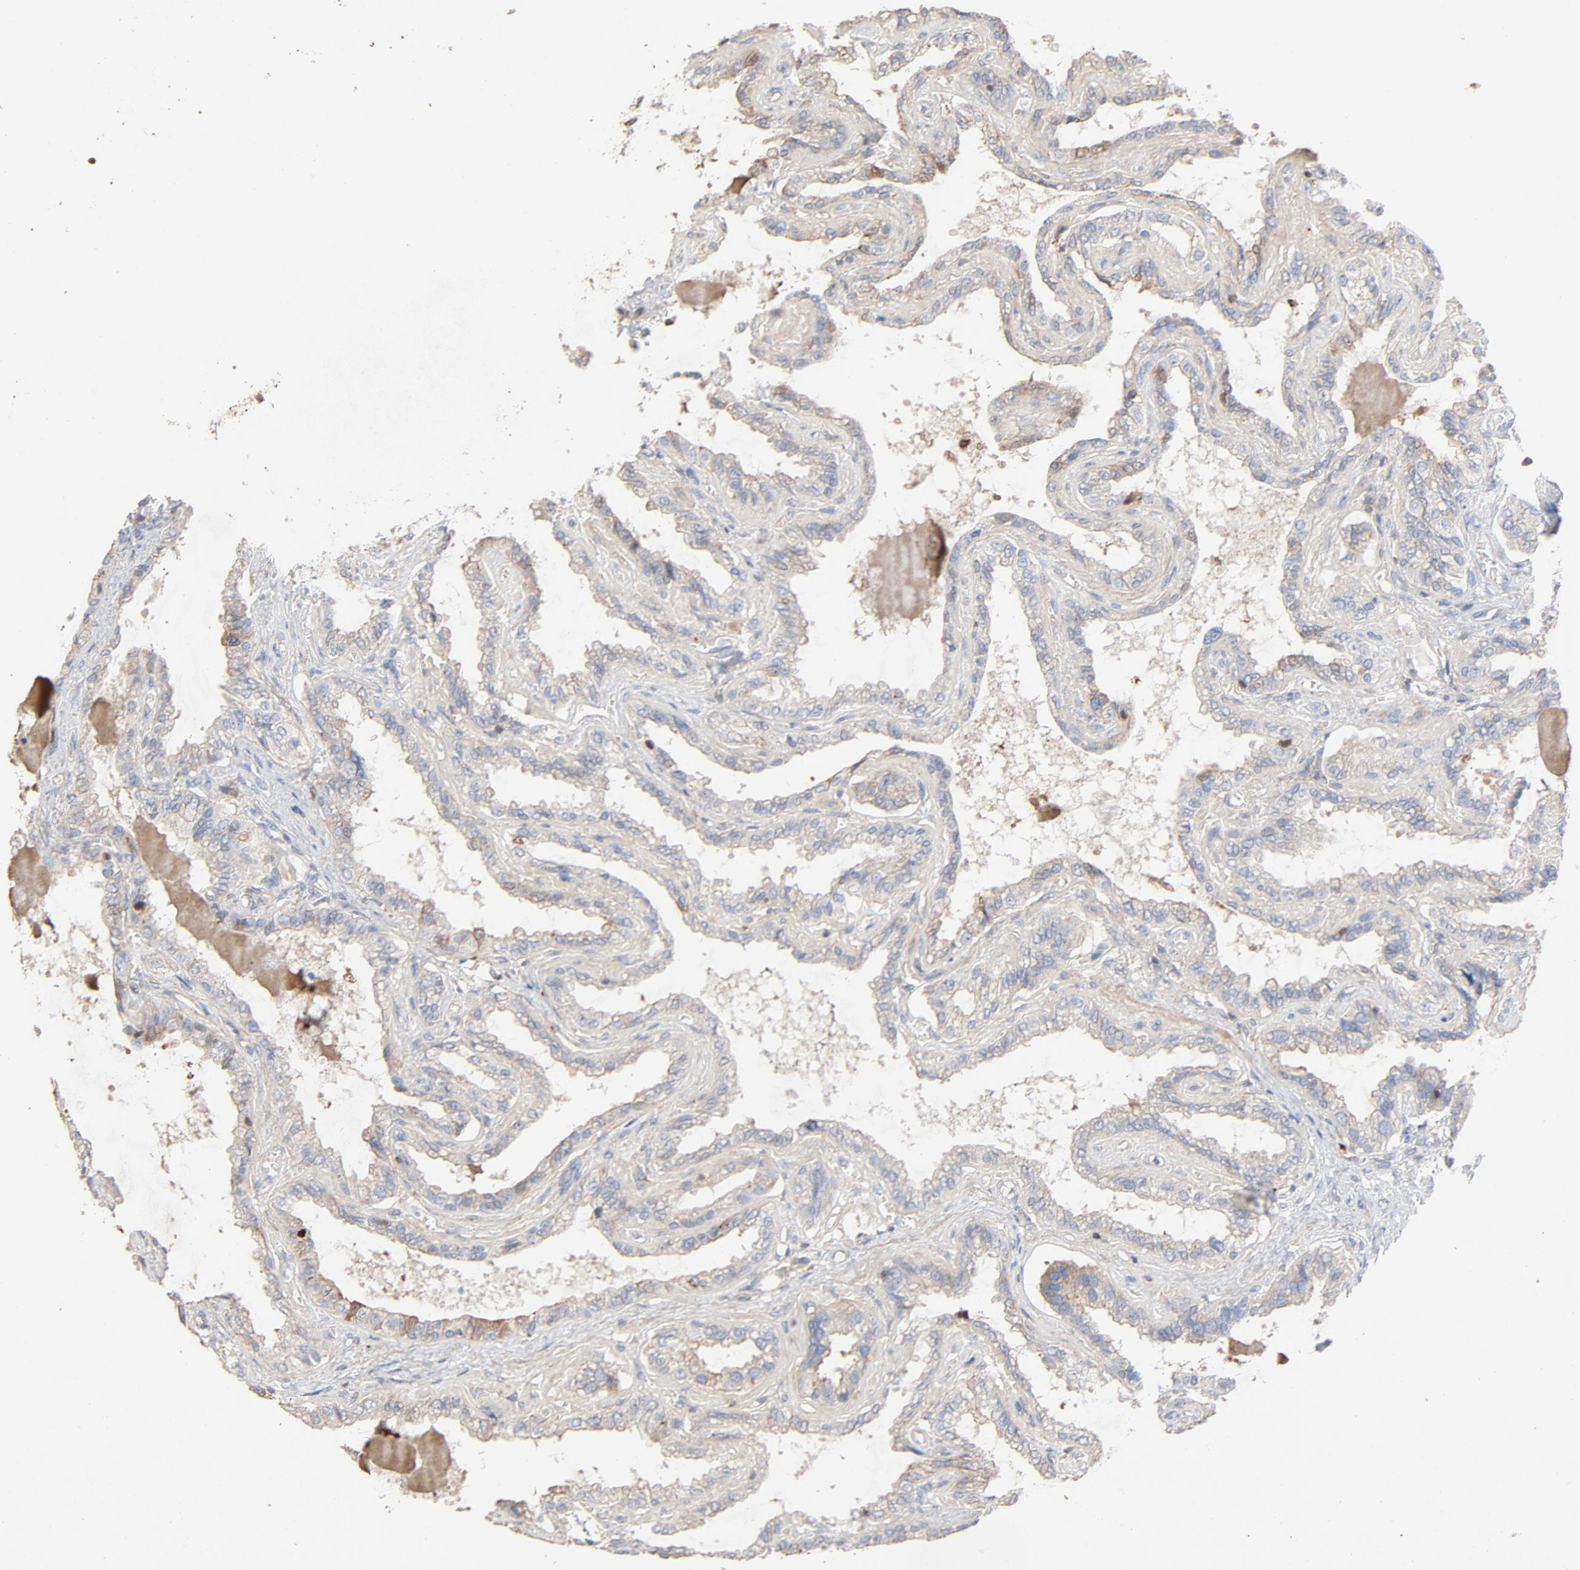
{"staining": {"intensity": "weak", "quantity": "25%-75%", "location": "cytoplasmic/membranous"}, "tissue": "seminal vesicle", "cell_type": "Glandular cells", "image_type": "normal", "snomed": [{"axis": "morphology", "description": "Normal tissue, NOS"}, {"axis": "morphology", "description": "Inflammation, NOS"}, {"axis": "topography", "description": "Urinary bladder"}, {"axis": "topography", "description": "Prostate"}, {"axis": "topography", "description": "Seminal veicle"}], "caption": "Immunohistochemistry staining of unremarkable seminal vesicle, which shows low levels of weak cytoplasmic/membranous staining in about 25%-75% of glandular cells indicating weak cytoplasmic/membranous protein expression. The staining was performed using DAB (3,3'-diaminobenzidine) (brown) for protein detection and nuclei were counterstained in hematoxylin (blue).", "gene": "CDK6", "patient": {"sex": "male", "age": 82}}